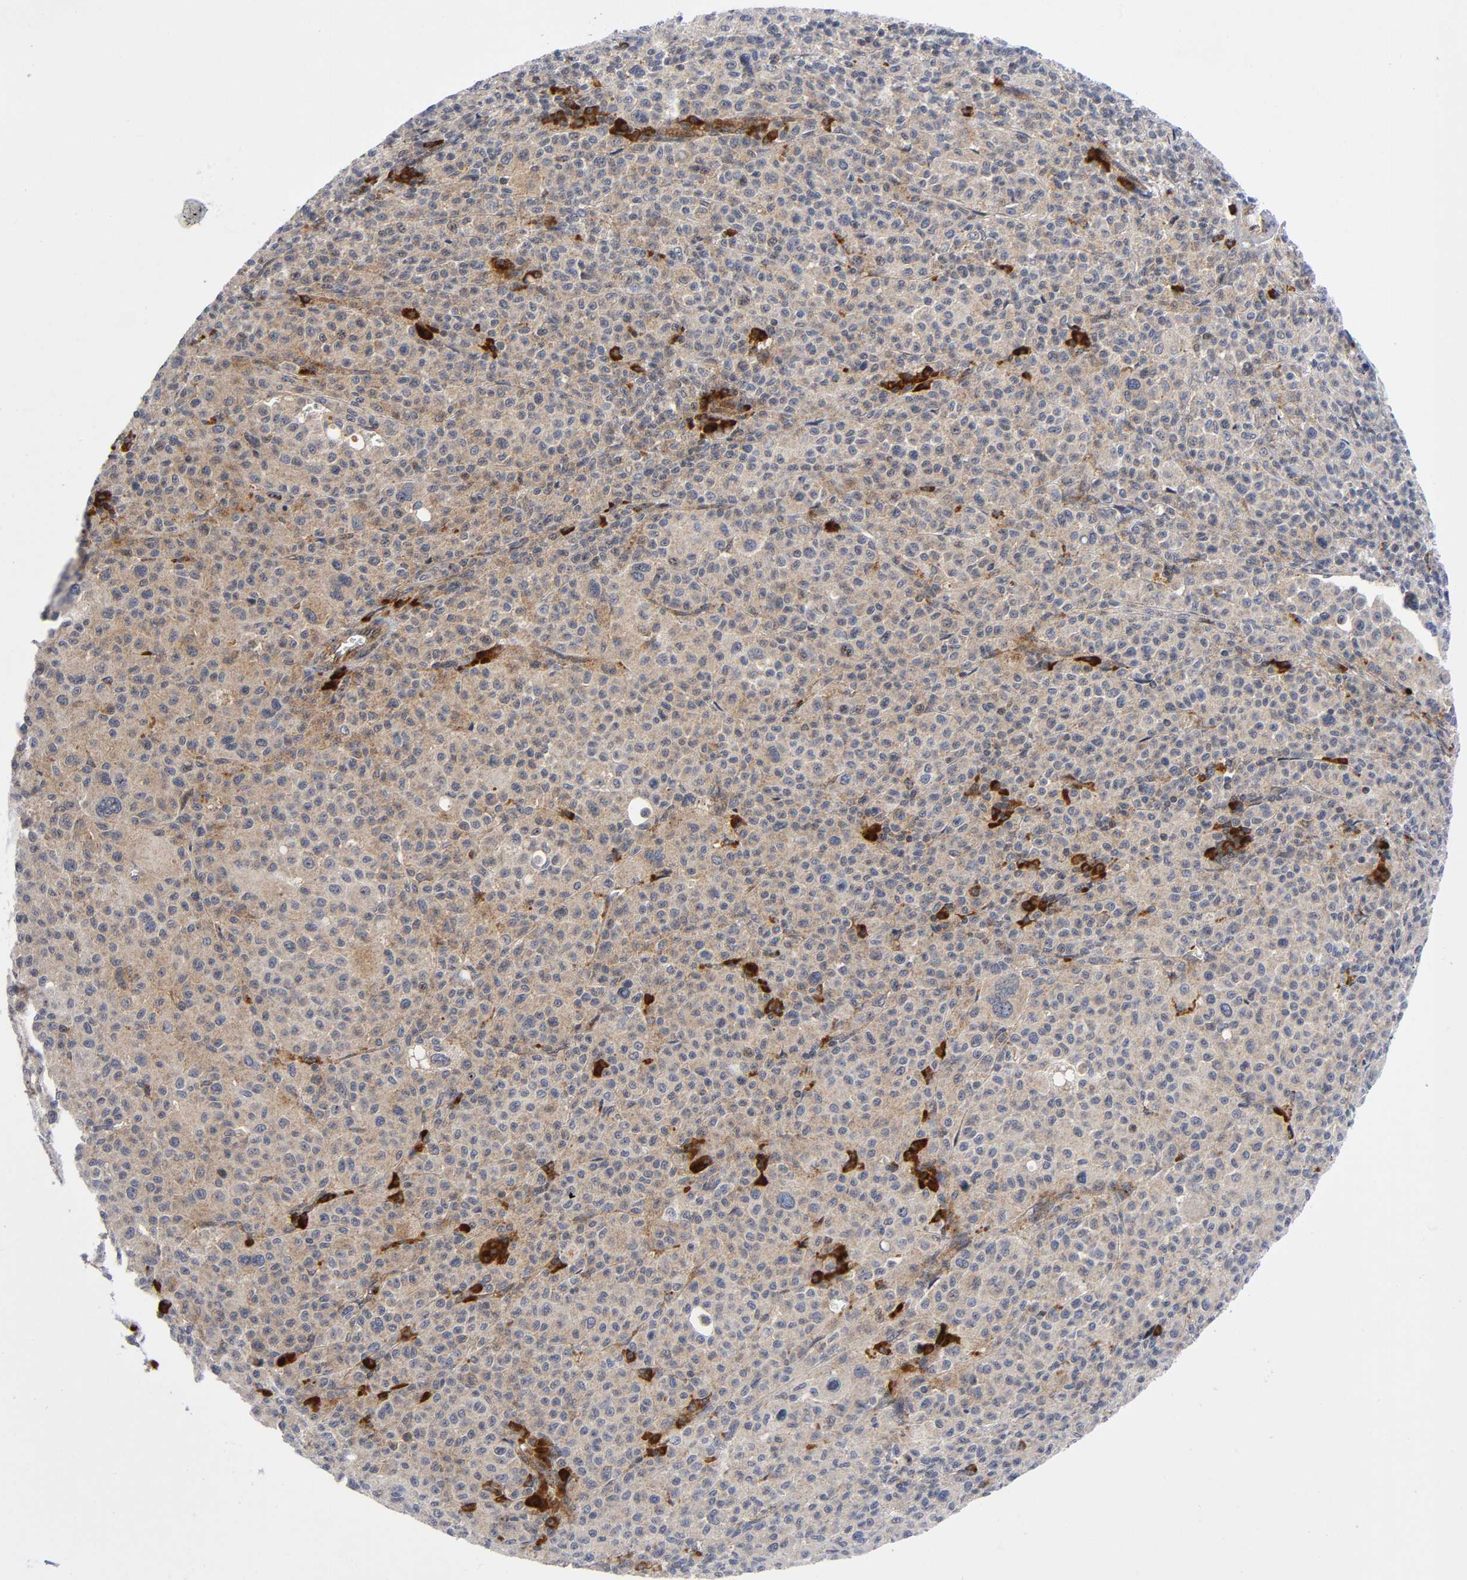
{"staining": {"intensity": "moderate", "quantity": ">75%", "location": "cytoplasmic/membranous"}, "tissue": "melanoma", "cell_type": "Tumor cells", "image_type": "cancer", "snomed": [{"axis": "morphology", "description": "Malignant melanoma, Metastatic site"}, {"axis": "topography", "description": "Skin"}], "caption": "Melanoma was stained to show a protein in brown. There is medium levels of moderate cytoplasmic/membranous expression in about >75% of tumor cells.", "gene": "EIF5", "patient": {"sex": "female", "age": 74}}